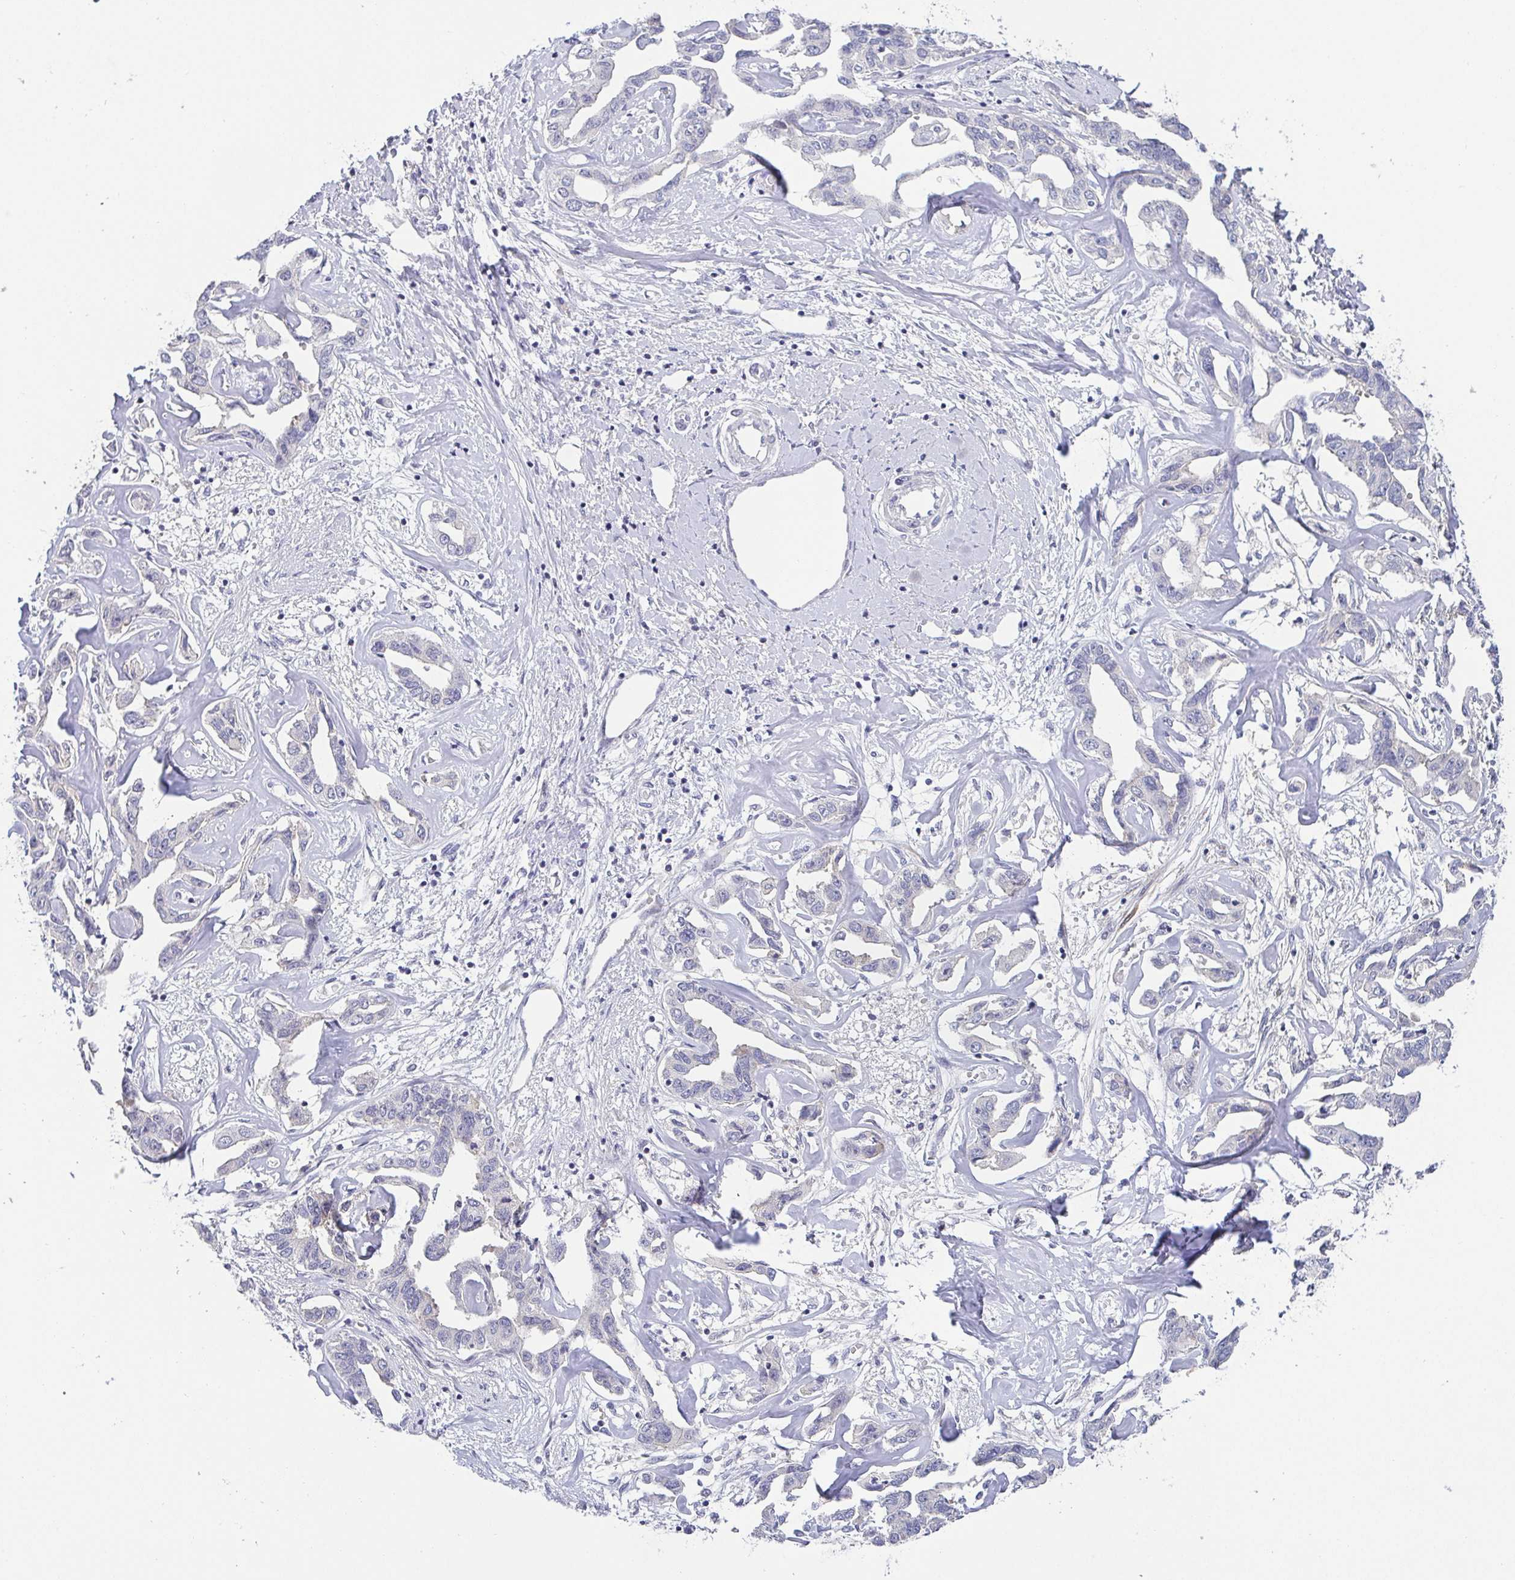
{"staining": {"intensity": "negative", "quantity": "none", "location": "none"}, "tissue": "liver cancer", "cell_type": "Tumor cells", "image_type": "cancer", "snomed": [{"axis": "morphology", "description": "Cholangiocarcinoma"}, {"axis": "topography", "description": "Liver"}], "caption": "Immunohistochemical staining of human liver cholangiocarcinoma reveals no significant expression in tumor cells.", "gene": "RNASE7", "patient": {"sex": "male", "age": 59}}